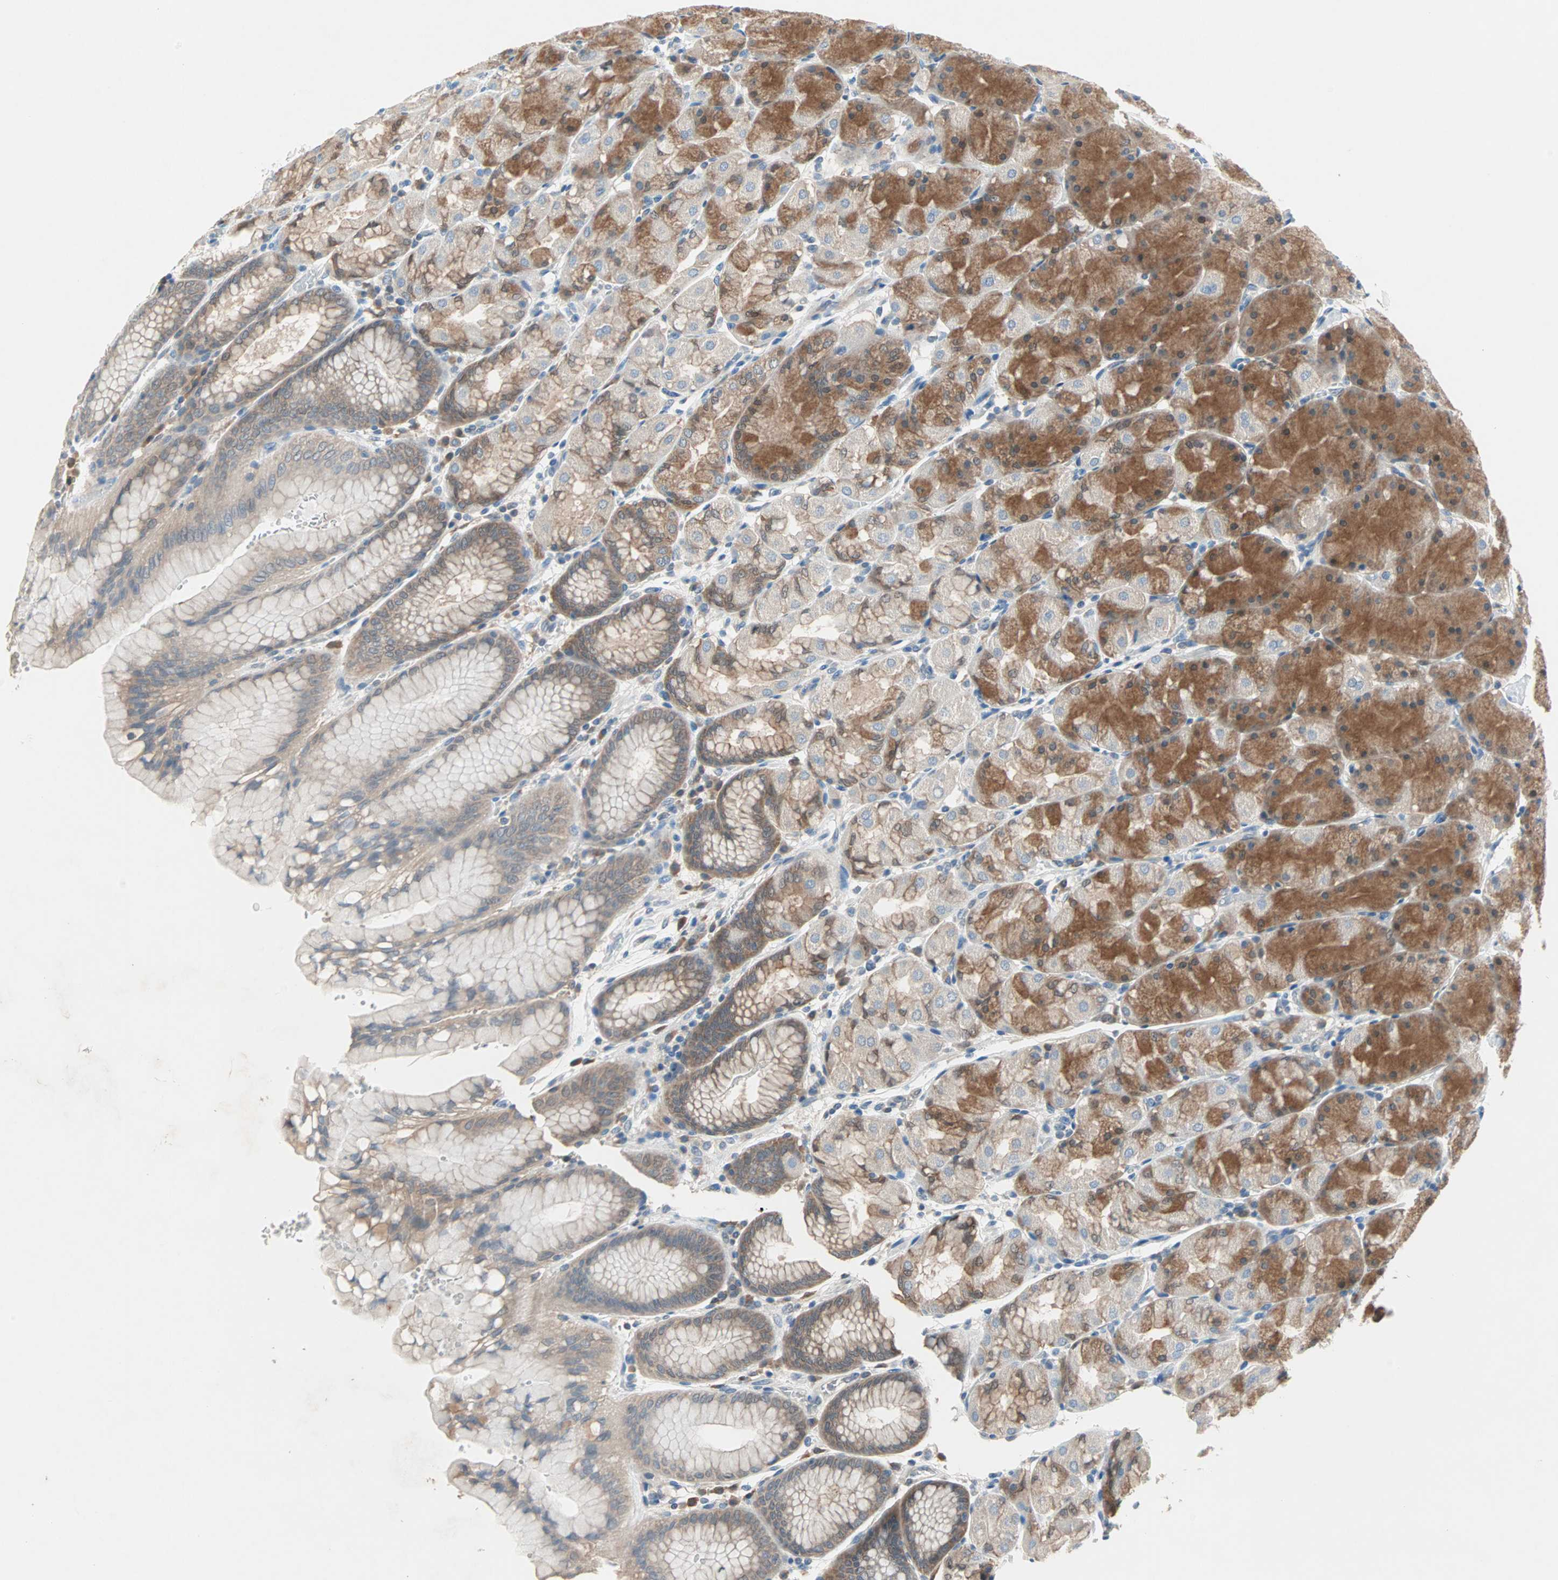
{"staining": {"intensity": "moderate", "quantity": "25%-75%", "location": "cytoplasmic/membranous"}, "tissue": "stomach", "cell_type": "Glandular cells", "image_type": "normal", "snomed": [{"axis": "morphology", "description": "Normal tissue, NOS"}, {"axis": "topography", "description": "Stomach, upper"}, {"axis": "topography", "description": "Stomach"}], "caption": "About 25%-75% of glandular cells in normal stomach show moderate cytoplasmic/membranous protein positivity as visualized by brown immunohistochemical staining.", "gene": "MPI", "patient": {"sex": "male", "age": 76}}